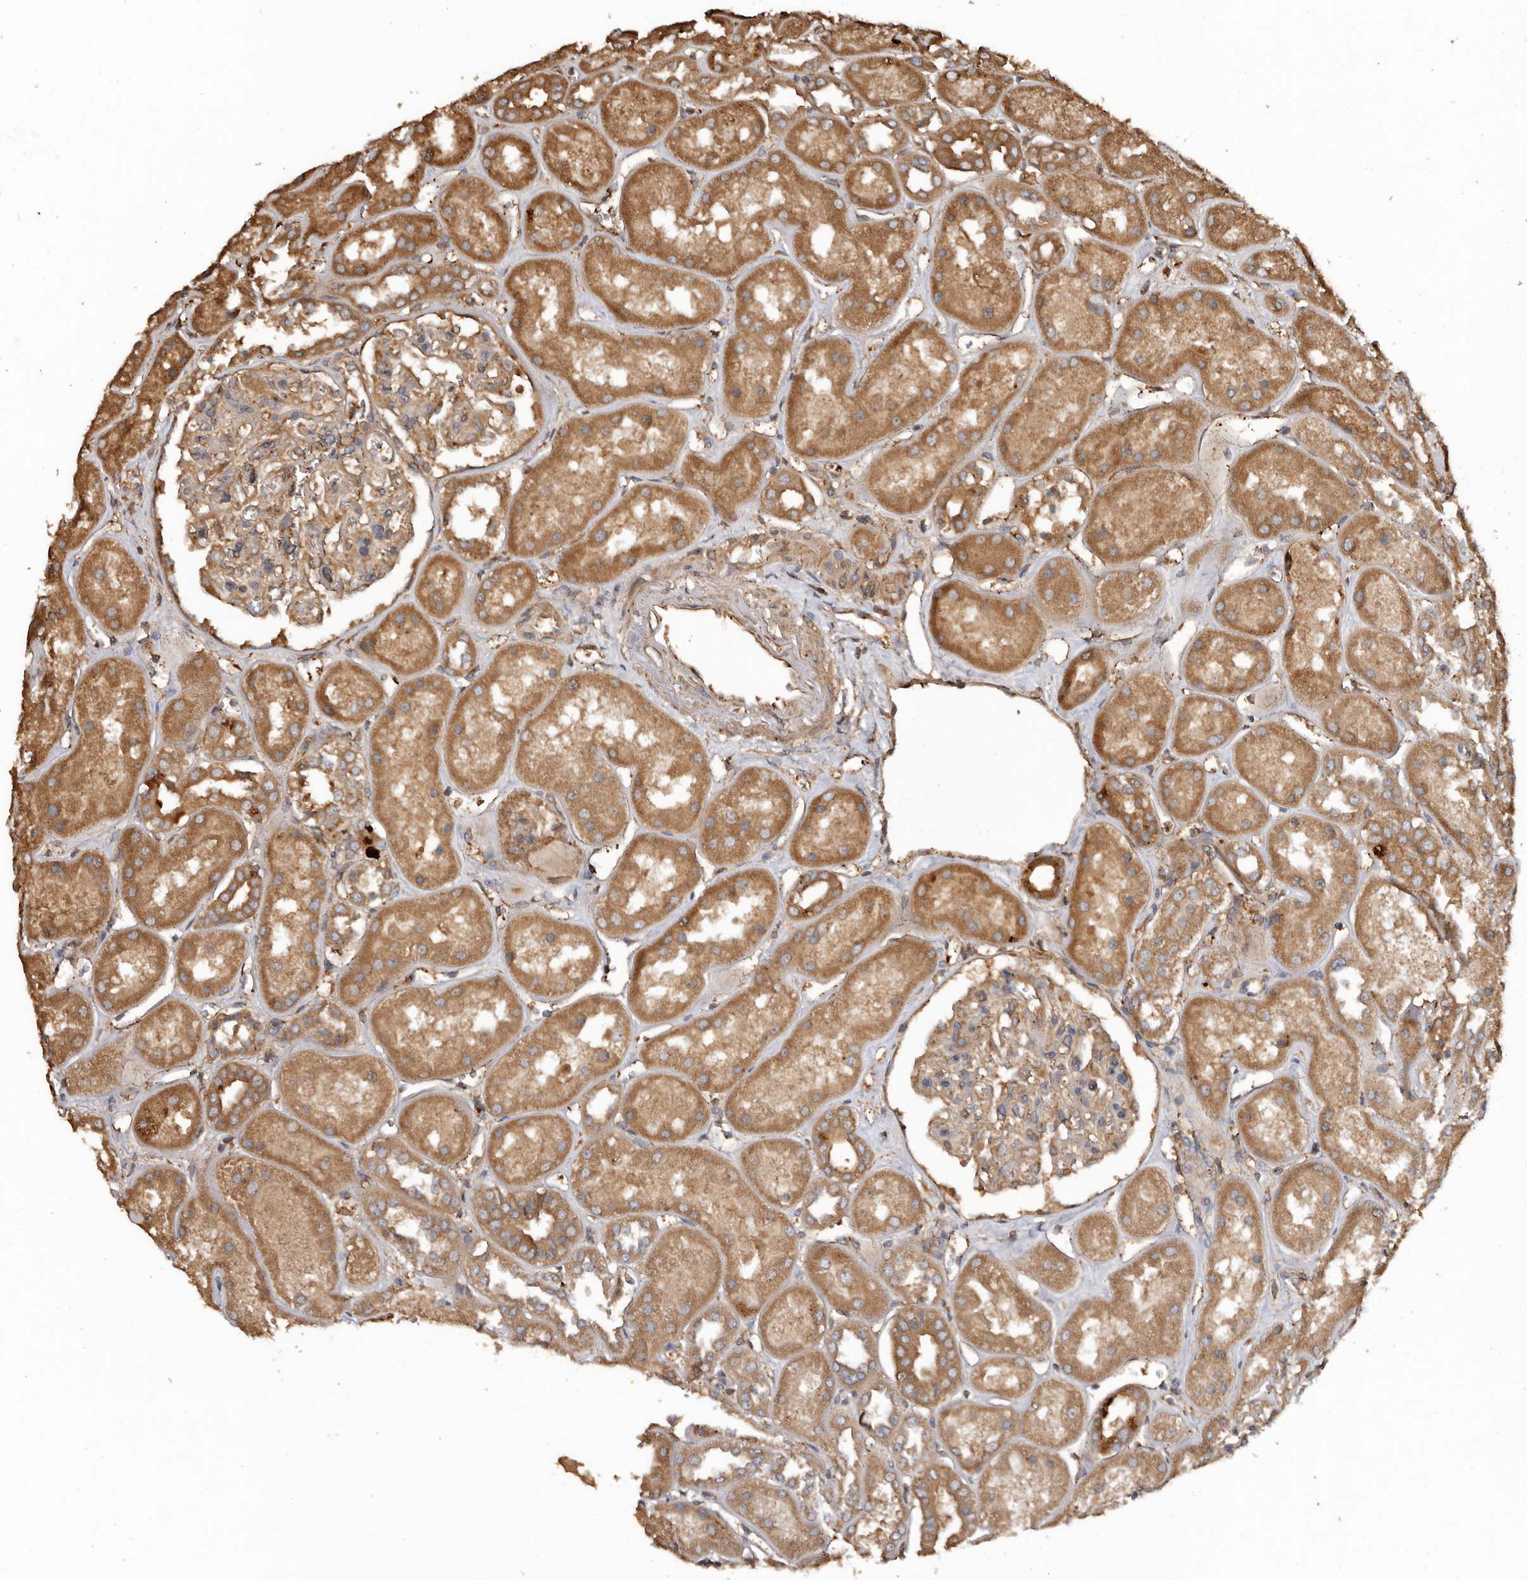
{"staining": {"intensity": "moderate", "quantity": "25%-75%", "location": "cytoplasmic/membranous"}, "tissue": "kidney", "cell_type": "Cells in glomeruli", "image_type": "normal", "snomed": [{"axis": "morphology", "description": "Normal tissue, NOS"}, {"axis": "topography", "description": "Kidney"}], "caption": "Kidney stained with immunohistochemistry (IHC) reveals moderate cytoplasmic/membranous staining in about 25%-75% of cells in glomeruli. (brown staining indicates protein expression, while blue staining denotes nuclei).", "gene": "FLCN", "patient": {"sex": "male", "age": 70}}